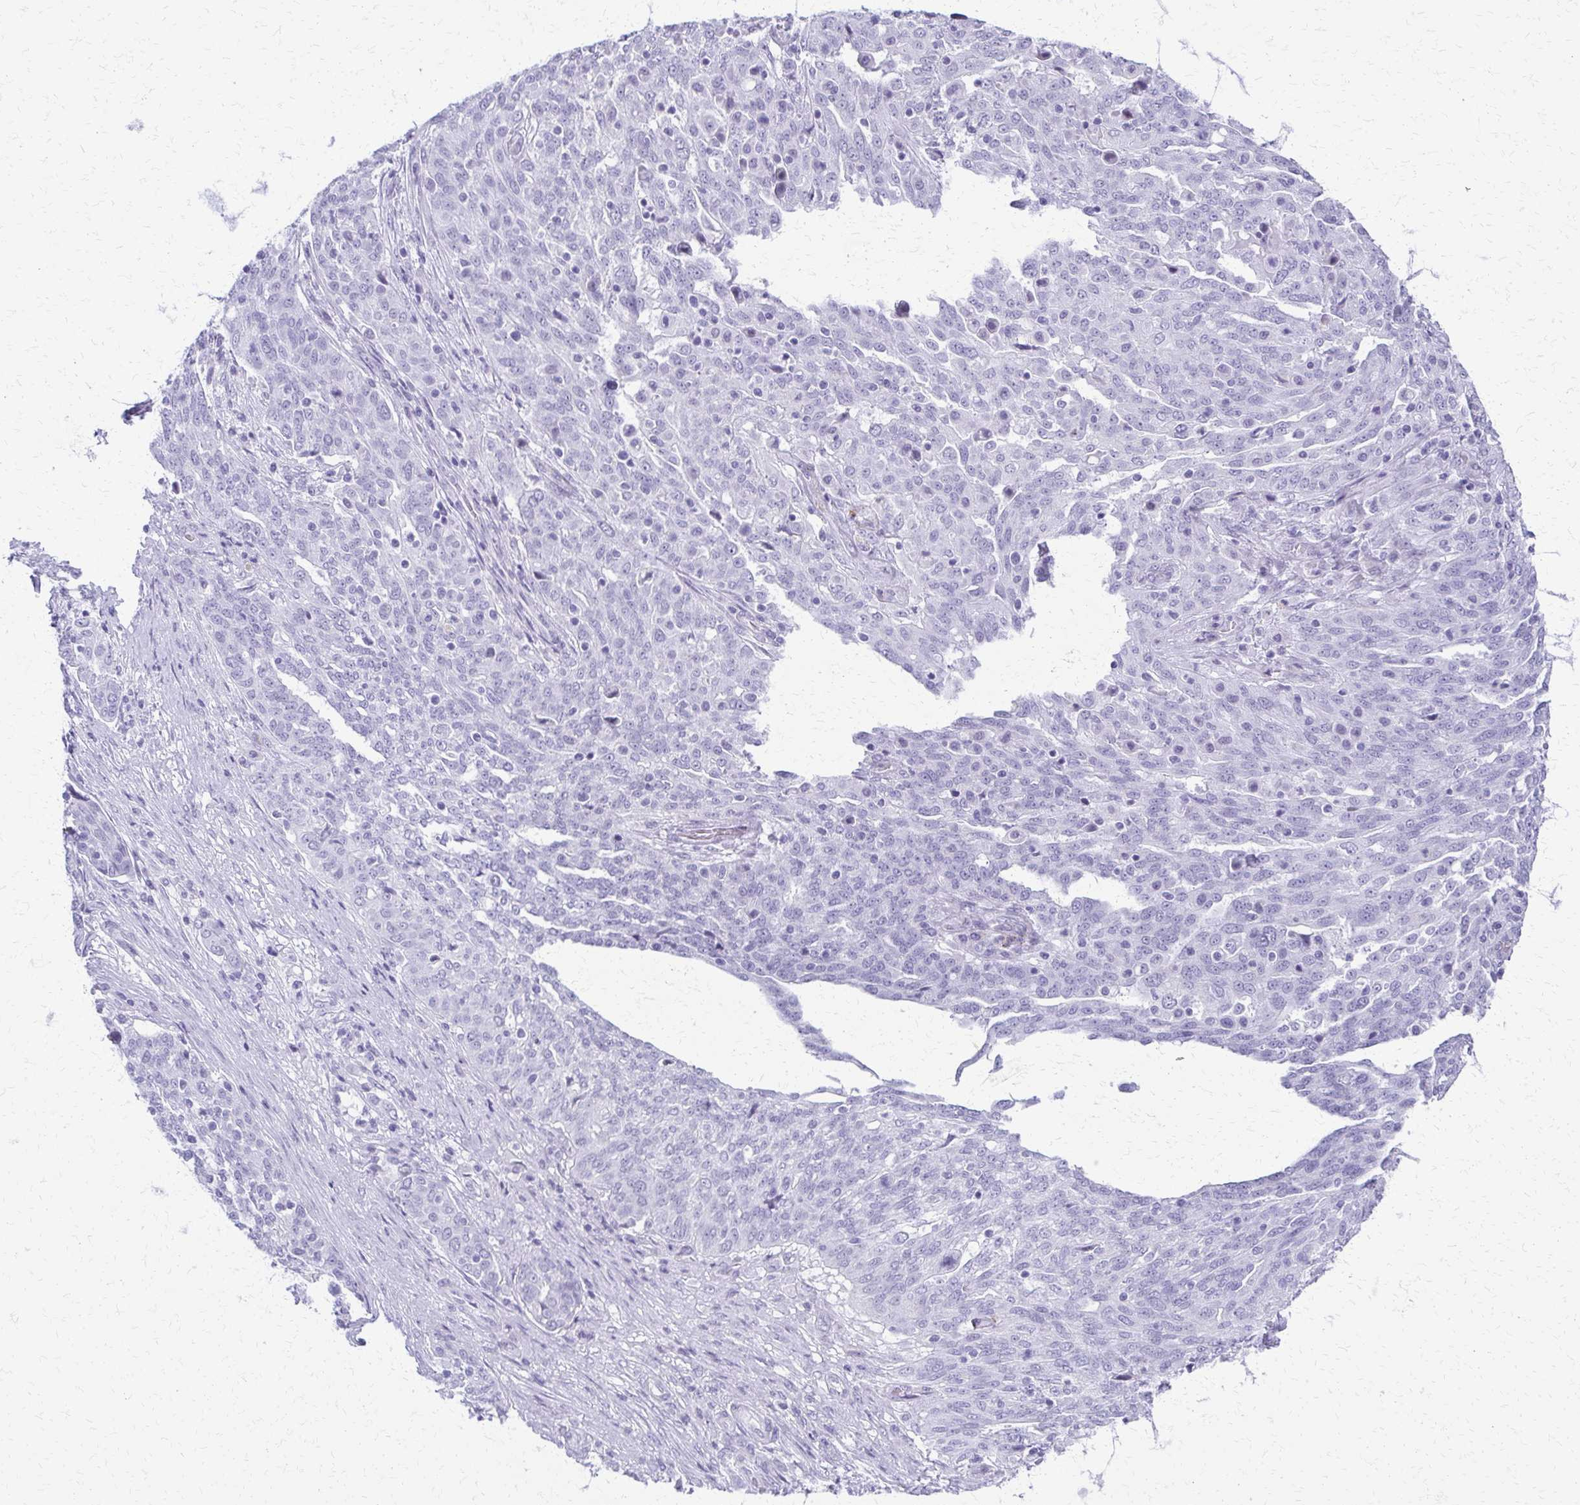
{"staining": {"intensity": "negative", "quantity": "none", "location": "none"}, "tissue": "ovarian cancer", "cell_type": "Tumor cells", "image_type": "cancer", "snomed": [{"axis": "morphology", "description": "Cystadenocarcinoma, serous, NOS"}, {"axis": "topography", "description": "Ovary"}], "caption": "A high-resolution photomicrograph shows immunohistochemistry staining of ovarian cancer, which reveals no significant staining in tumor cells.", "gene": "FAM162B", "patient": {"sex": "female", "age": 67}}